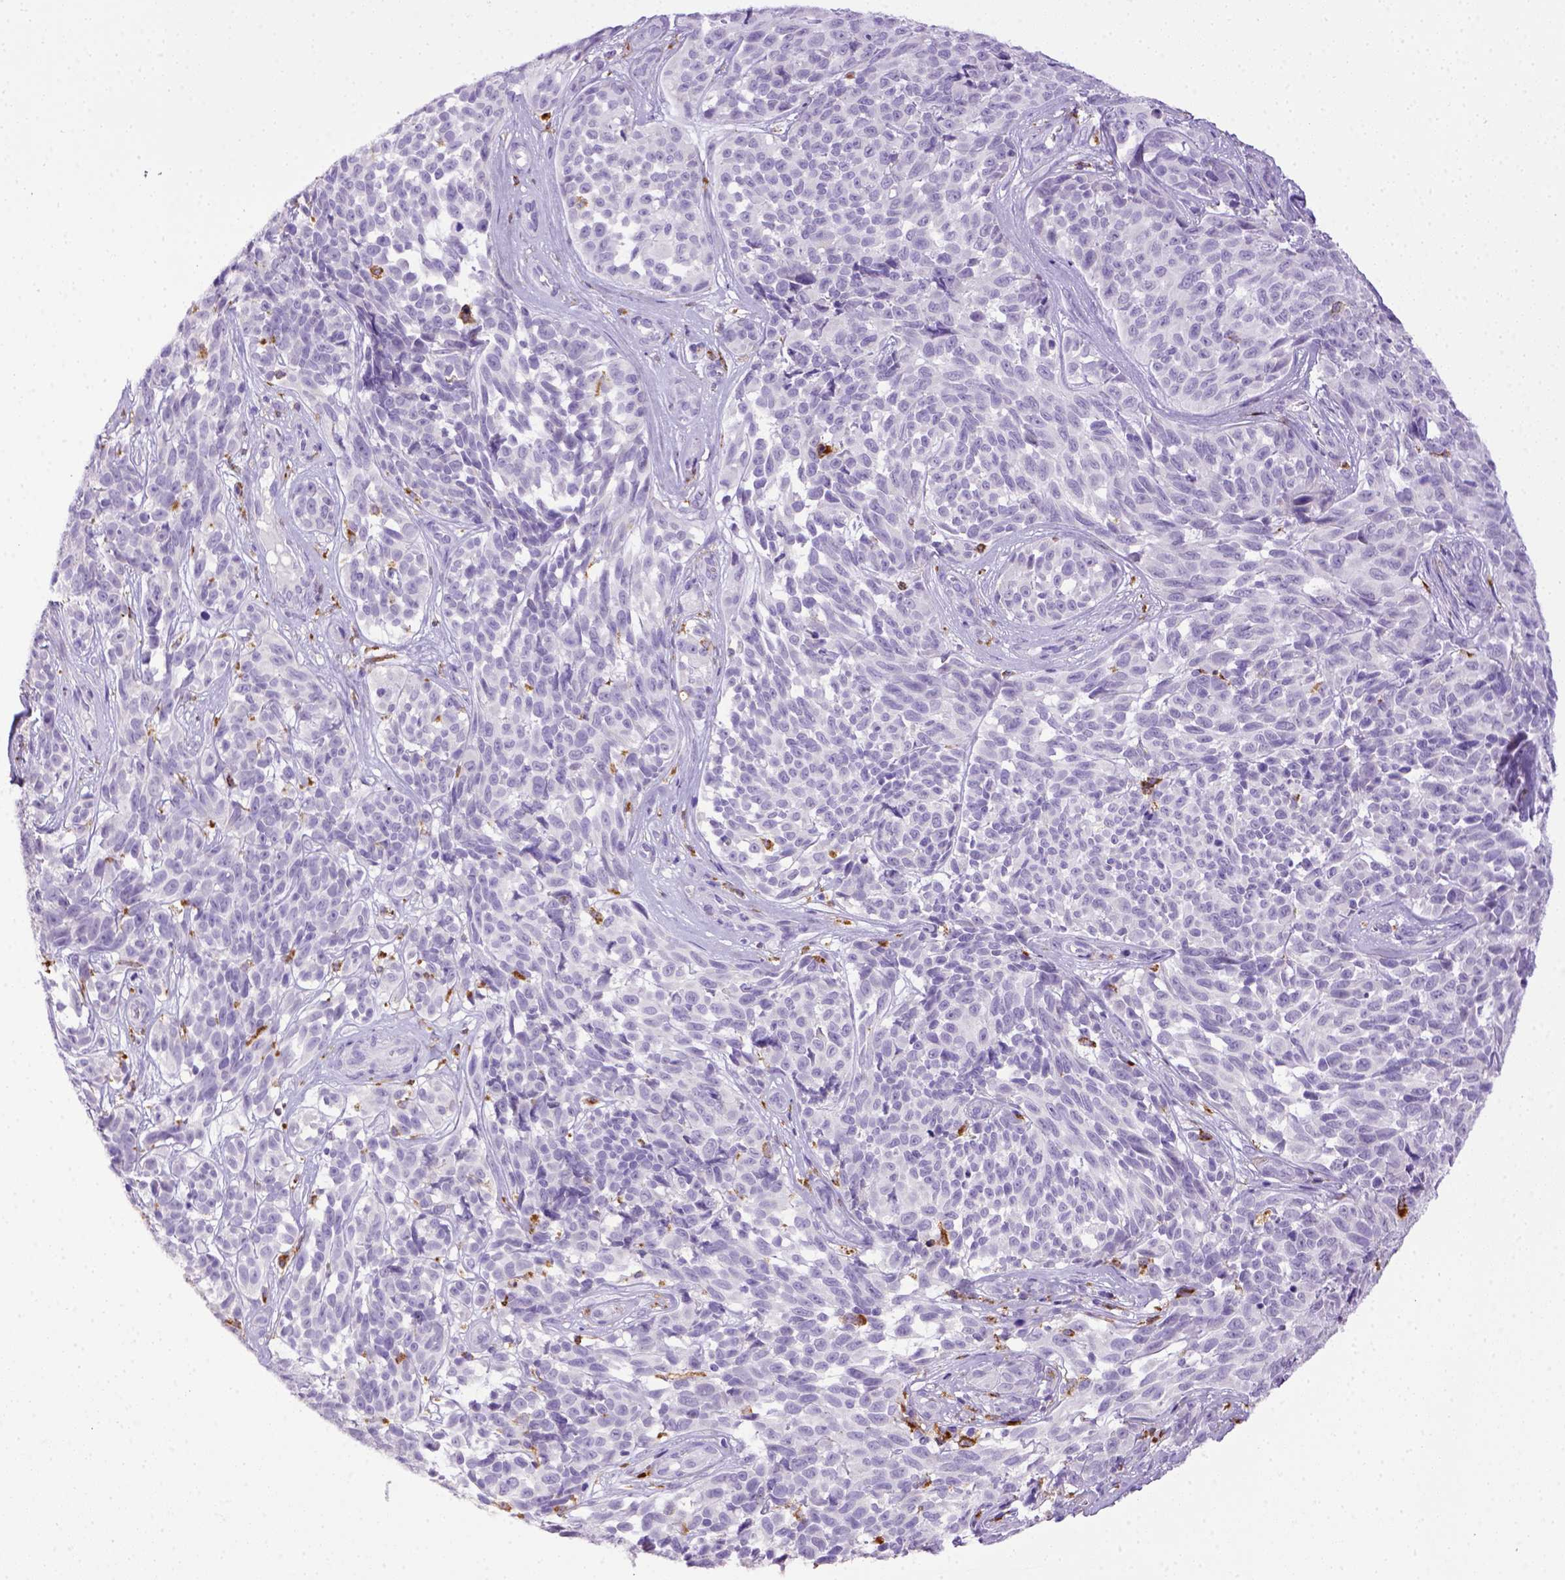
{"staining": {"intensity": "negative", "quantity": "none", "location": "none"}, "tissue": "melanoma", "cell_type": "Tumor cells", "image_type": "cancer", "snomed": [{"axis": "morphology", "description": "Malignant melanoma, NOS"}, {"axis": "topography", "description": "Skin"}], "caption": "Tumor cells are negative for protein expression in human melanoma.", "gene": "CD68", "patient": {"sex": "female", "age": 88}}